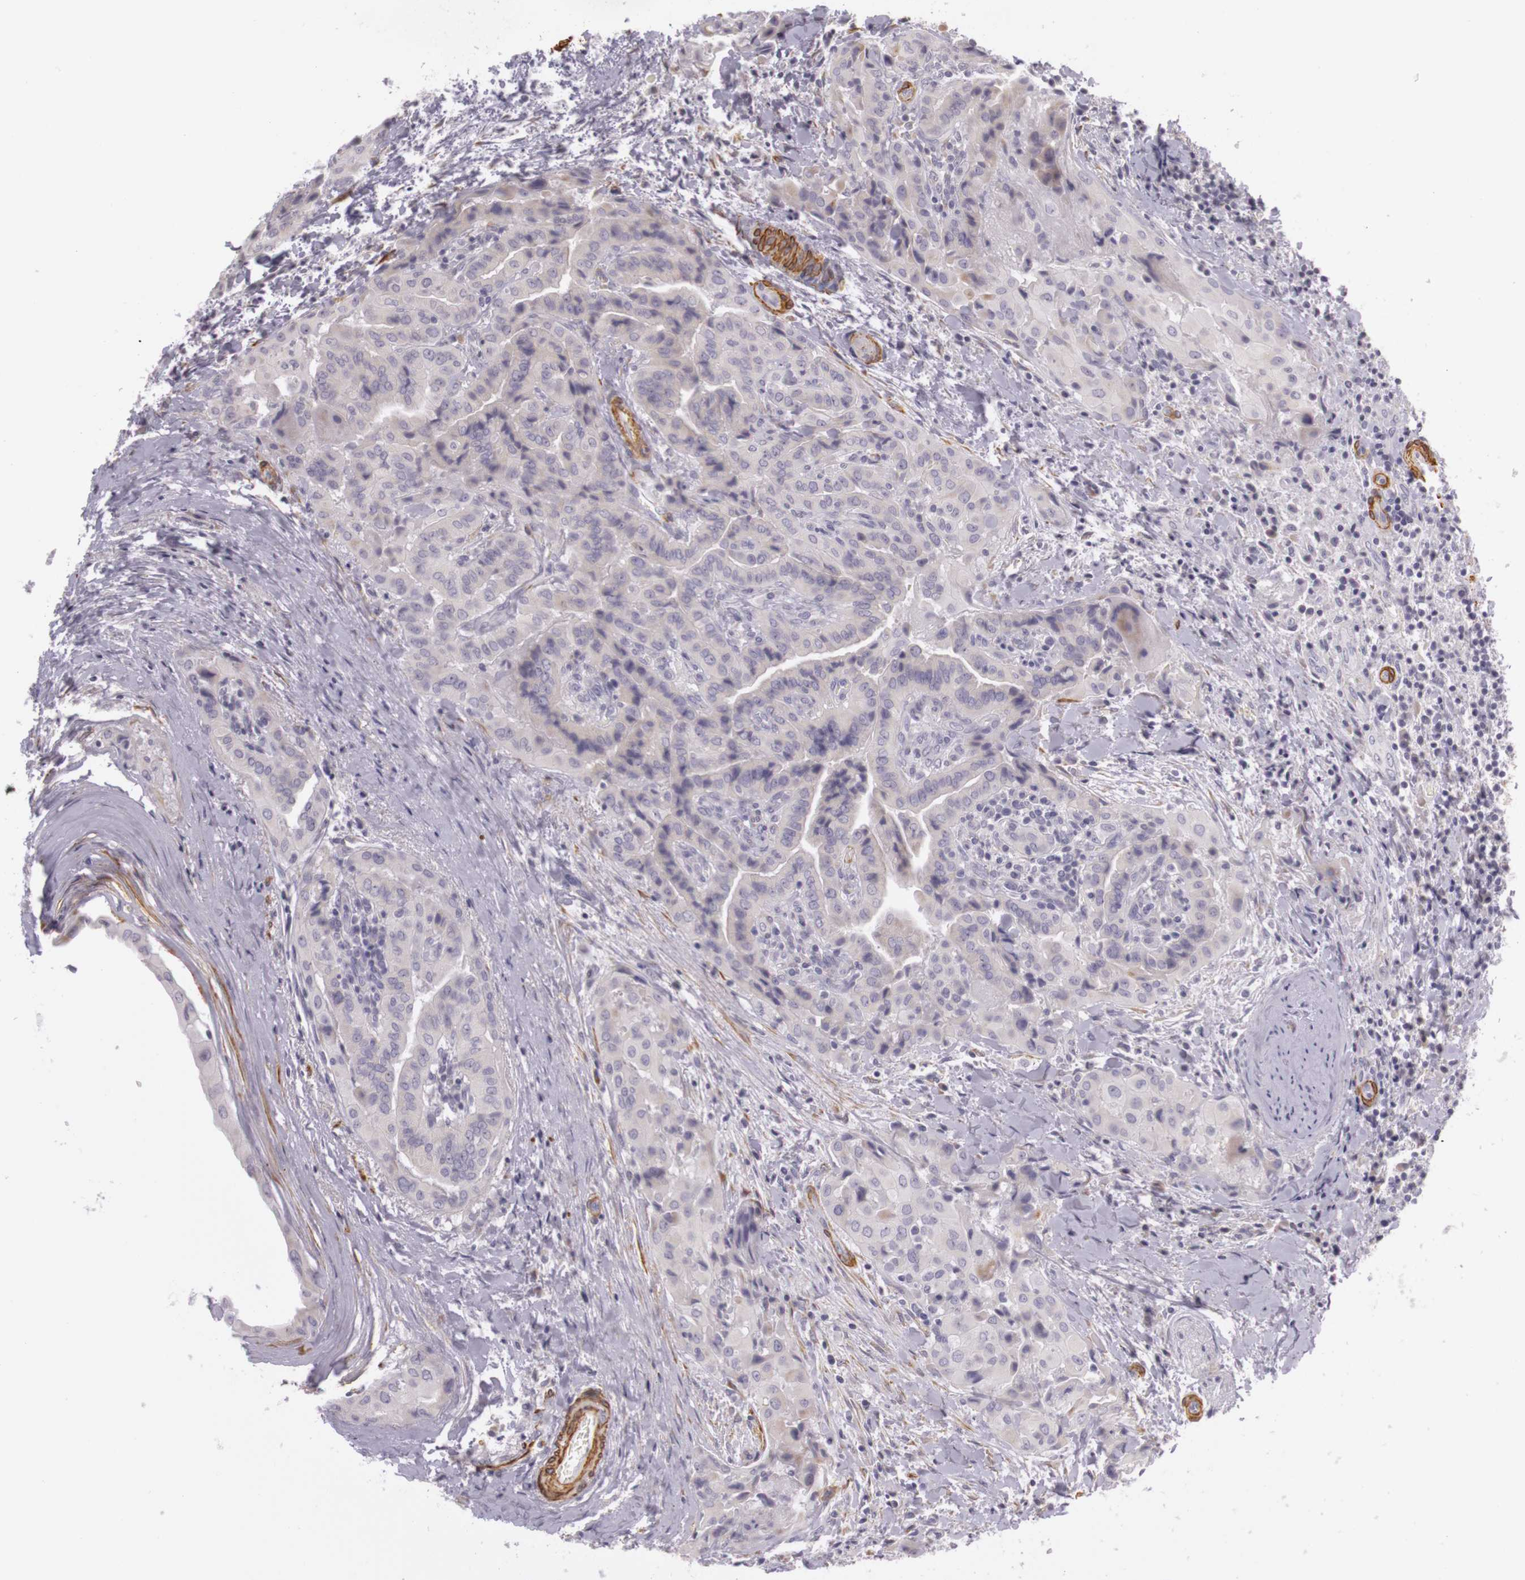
{"staining": {"intensity": "weak", "quantity": ">75%", "location": "cytoplasmic/membranous"}, "tissue": "thyroid cancer", "cell_type": "Tumor cells", "image_type": "cancer", "snomed": [{"axis": "morphology", "description": "Papillary adenocarcinoma, NOS"}, {"axis": "topography", "description": "Thyroid gland"}], "caption": "Human thyroid papillary adenocarcinoma stained for a protein (brown) shows weak cytoplasmic/membranous positive staining in about >75% of tumor cells.", "gene": "CNTN2", "patient": {"sex": "female", "age": 71}}